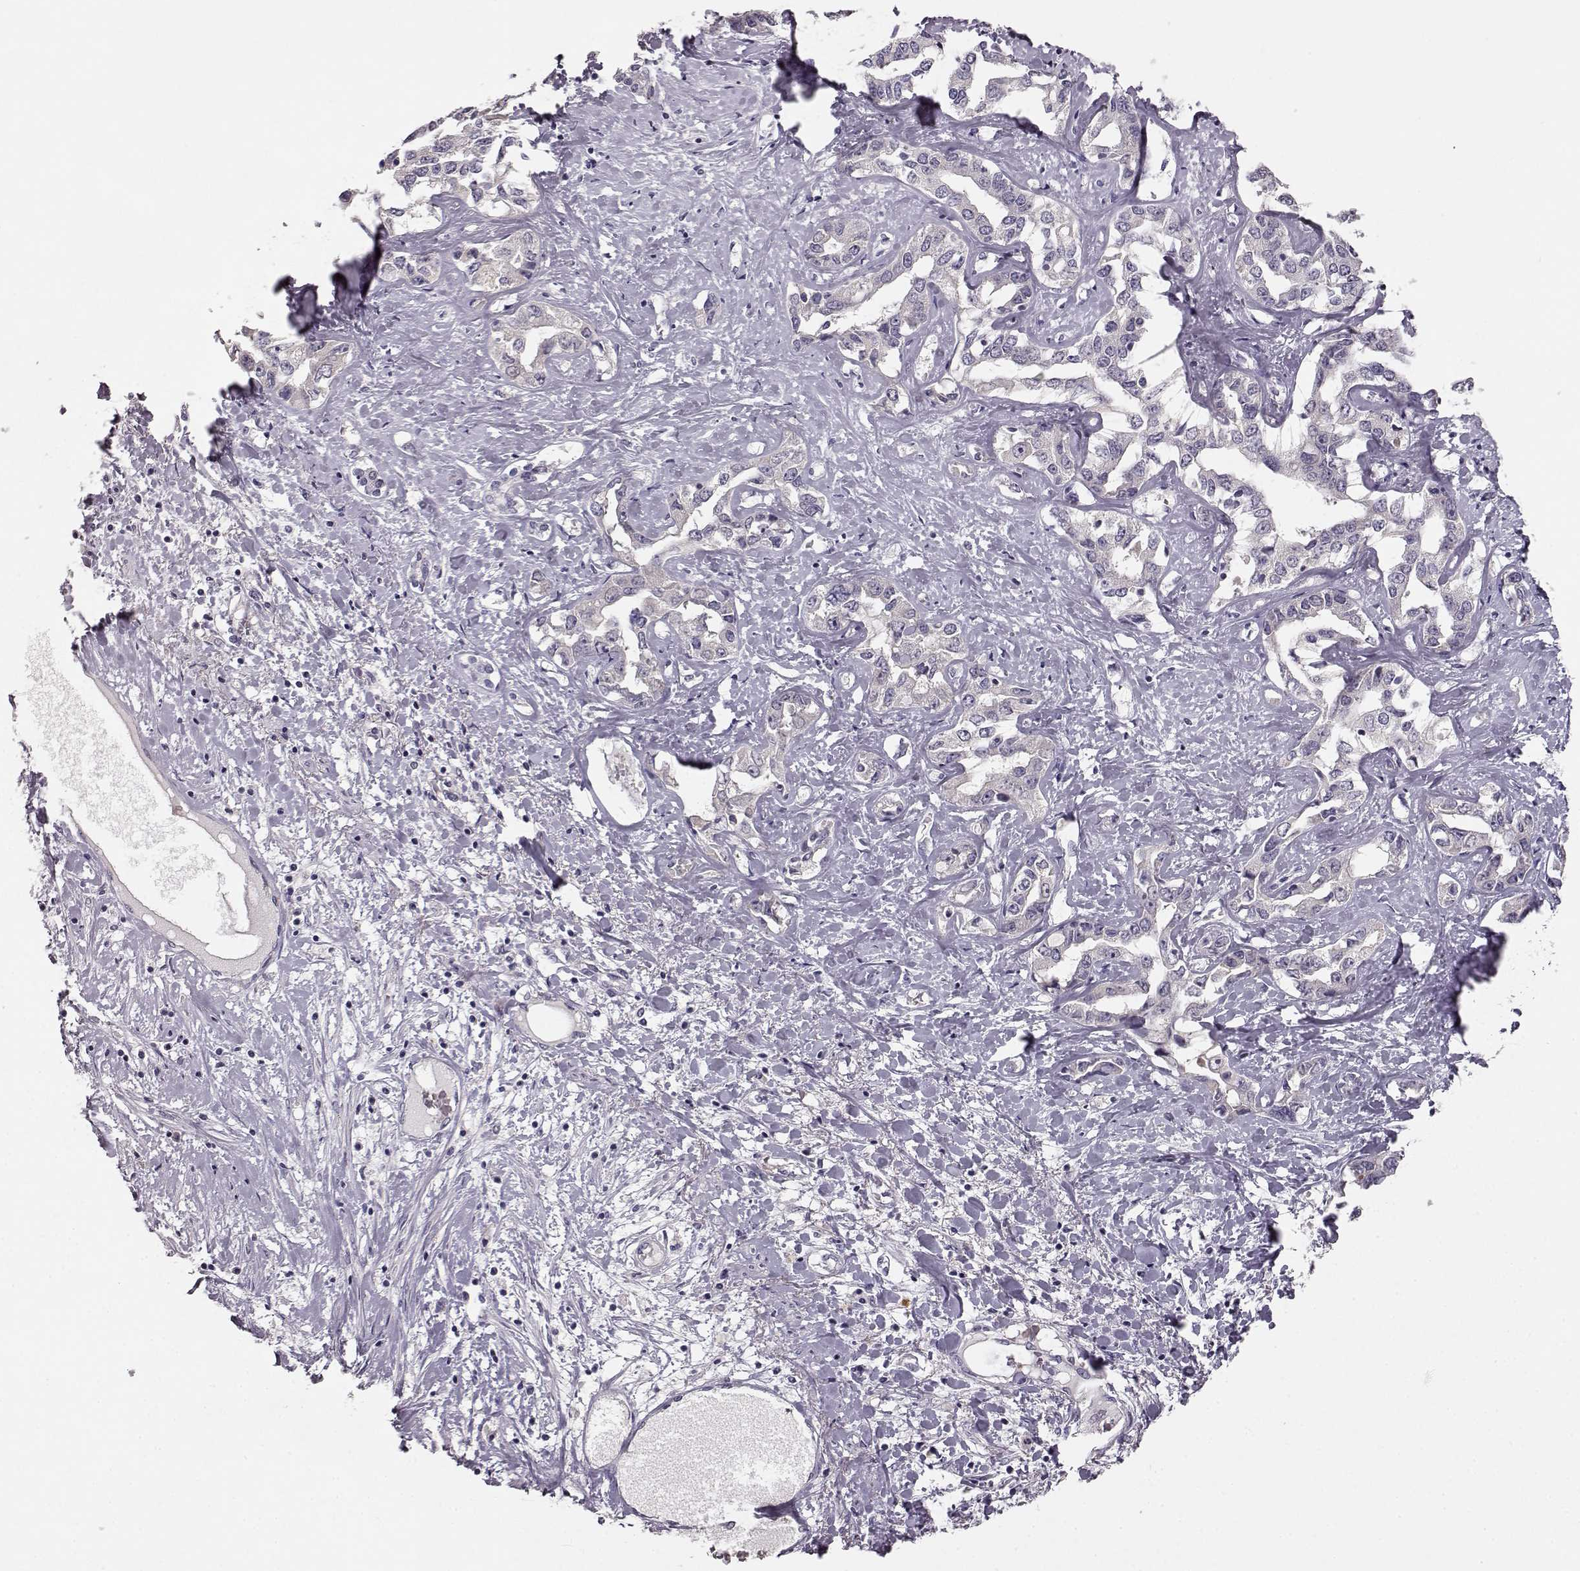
{"staining": {"intensity": "negative", "quantity": "none", "location": "none"}, "tissue": "liver cancer", "cell_type": "Tumor cells", "image_type": "cancer", "snomed": [{"axis": "morphology", "description": "Cholangiocarcinoma"}, {"axis": "topography", "description": "Liver"}], "caption": "IHC histopathology image of neoplastic tissue: human liver cholangiocarcinoma stained with DAB (3,3'-diaminobenzidine) reveals no significant protein expression in tumor cells.", "gene": "BFSP2", "patient": {"sex": "male", "age": 59}}